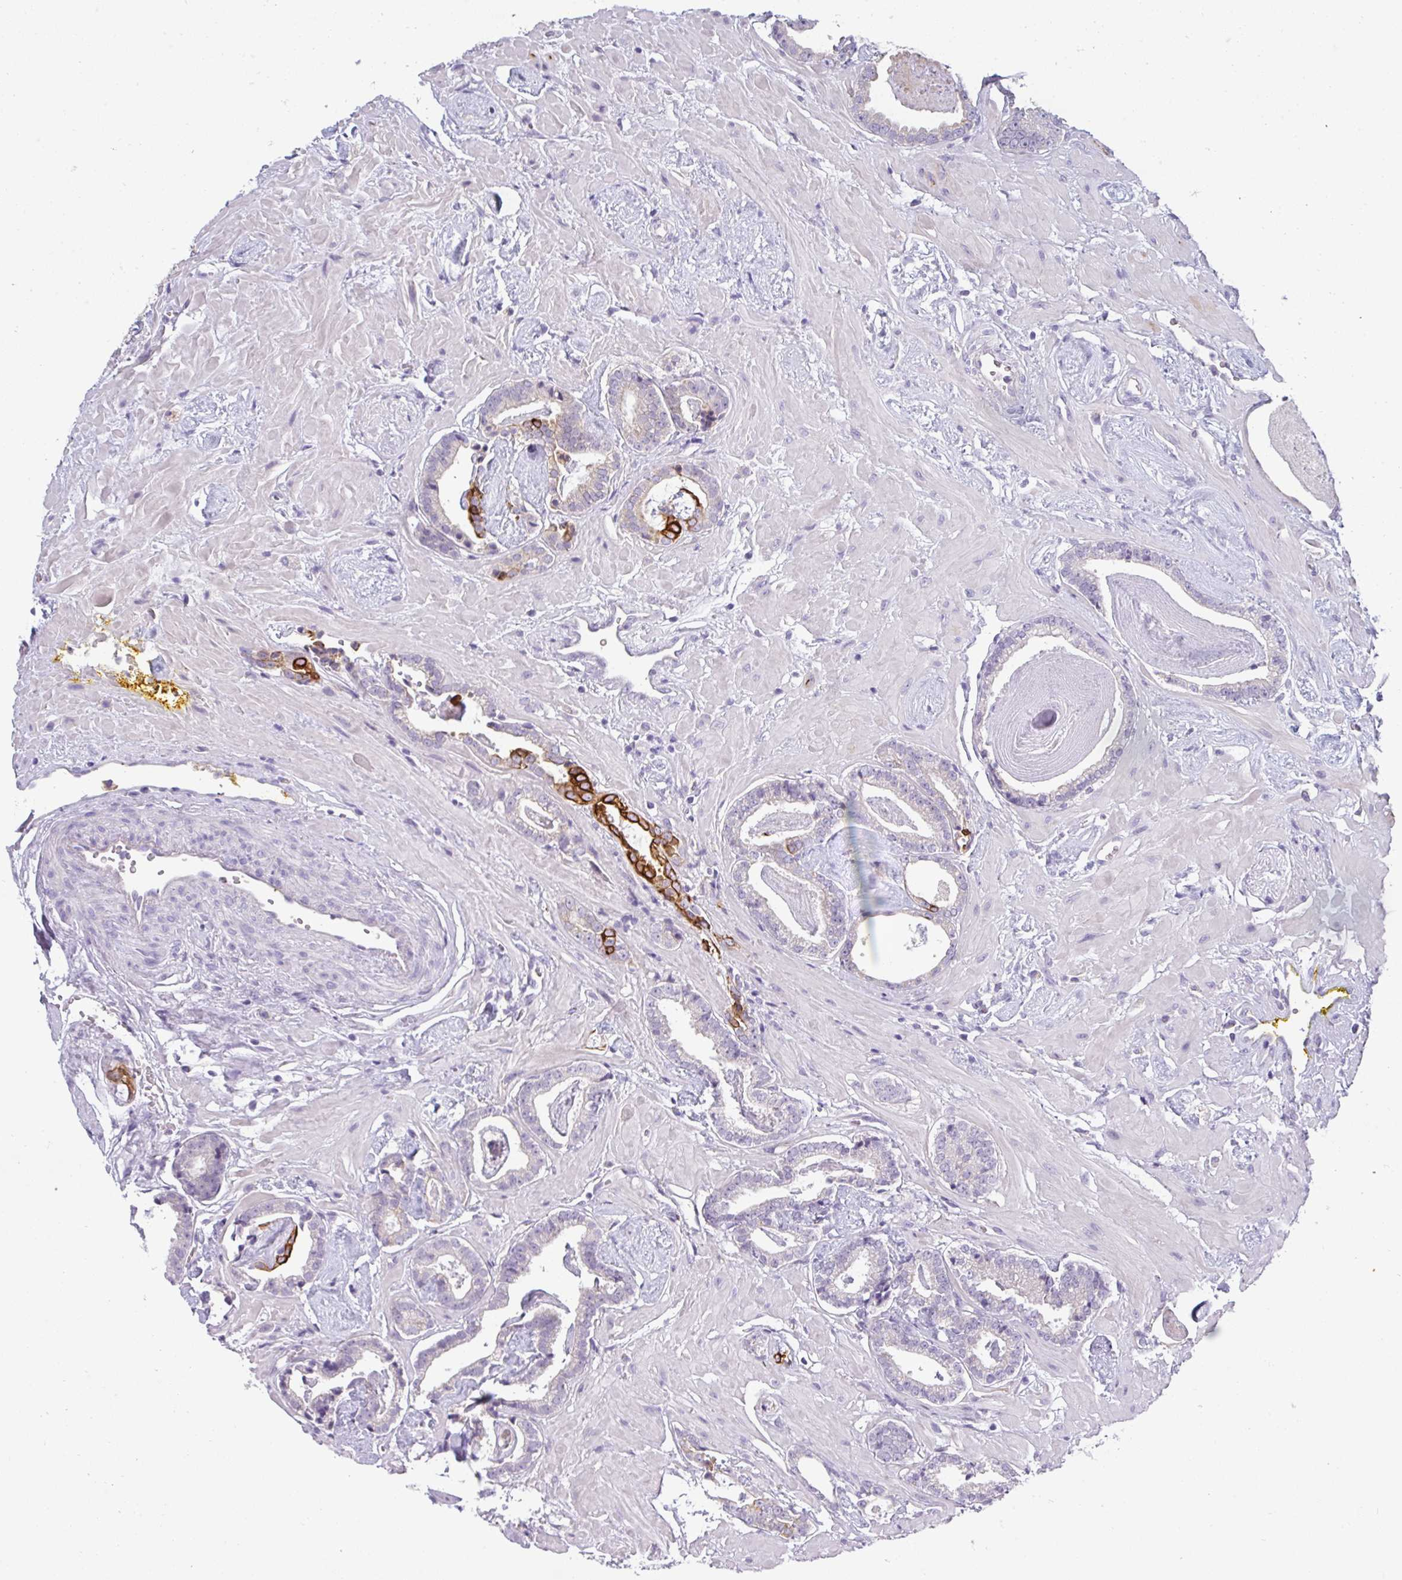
{"staining": {"intensity": "strong", "quantity": "<25%", "location": "cytoplasmic/membranous"}, "tissue": "prostate cancer", "cell_type": "Tumor cells", "image_type": "cancer", "snomed": [{"axis": "morphology", "description": "Adenocarcinoma, Low grade"}, {"axis": "topography", "description": "Prostate"}], "caption": "IHC of human prostate cancer (low-grade adenocarcinoma) exhibits medium levels of strong cytoplasmic/membranous expression in about <25% of tumor cells.", "gene": "ASXL3", "patient": {"sex": "male", "age": 60}}